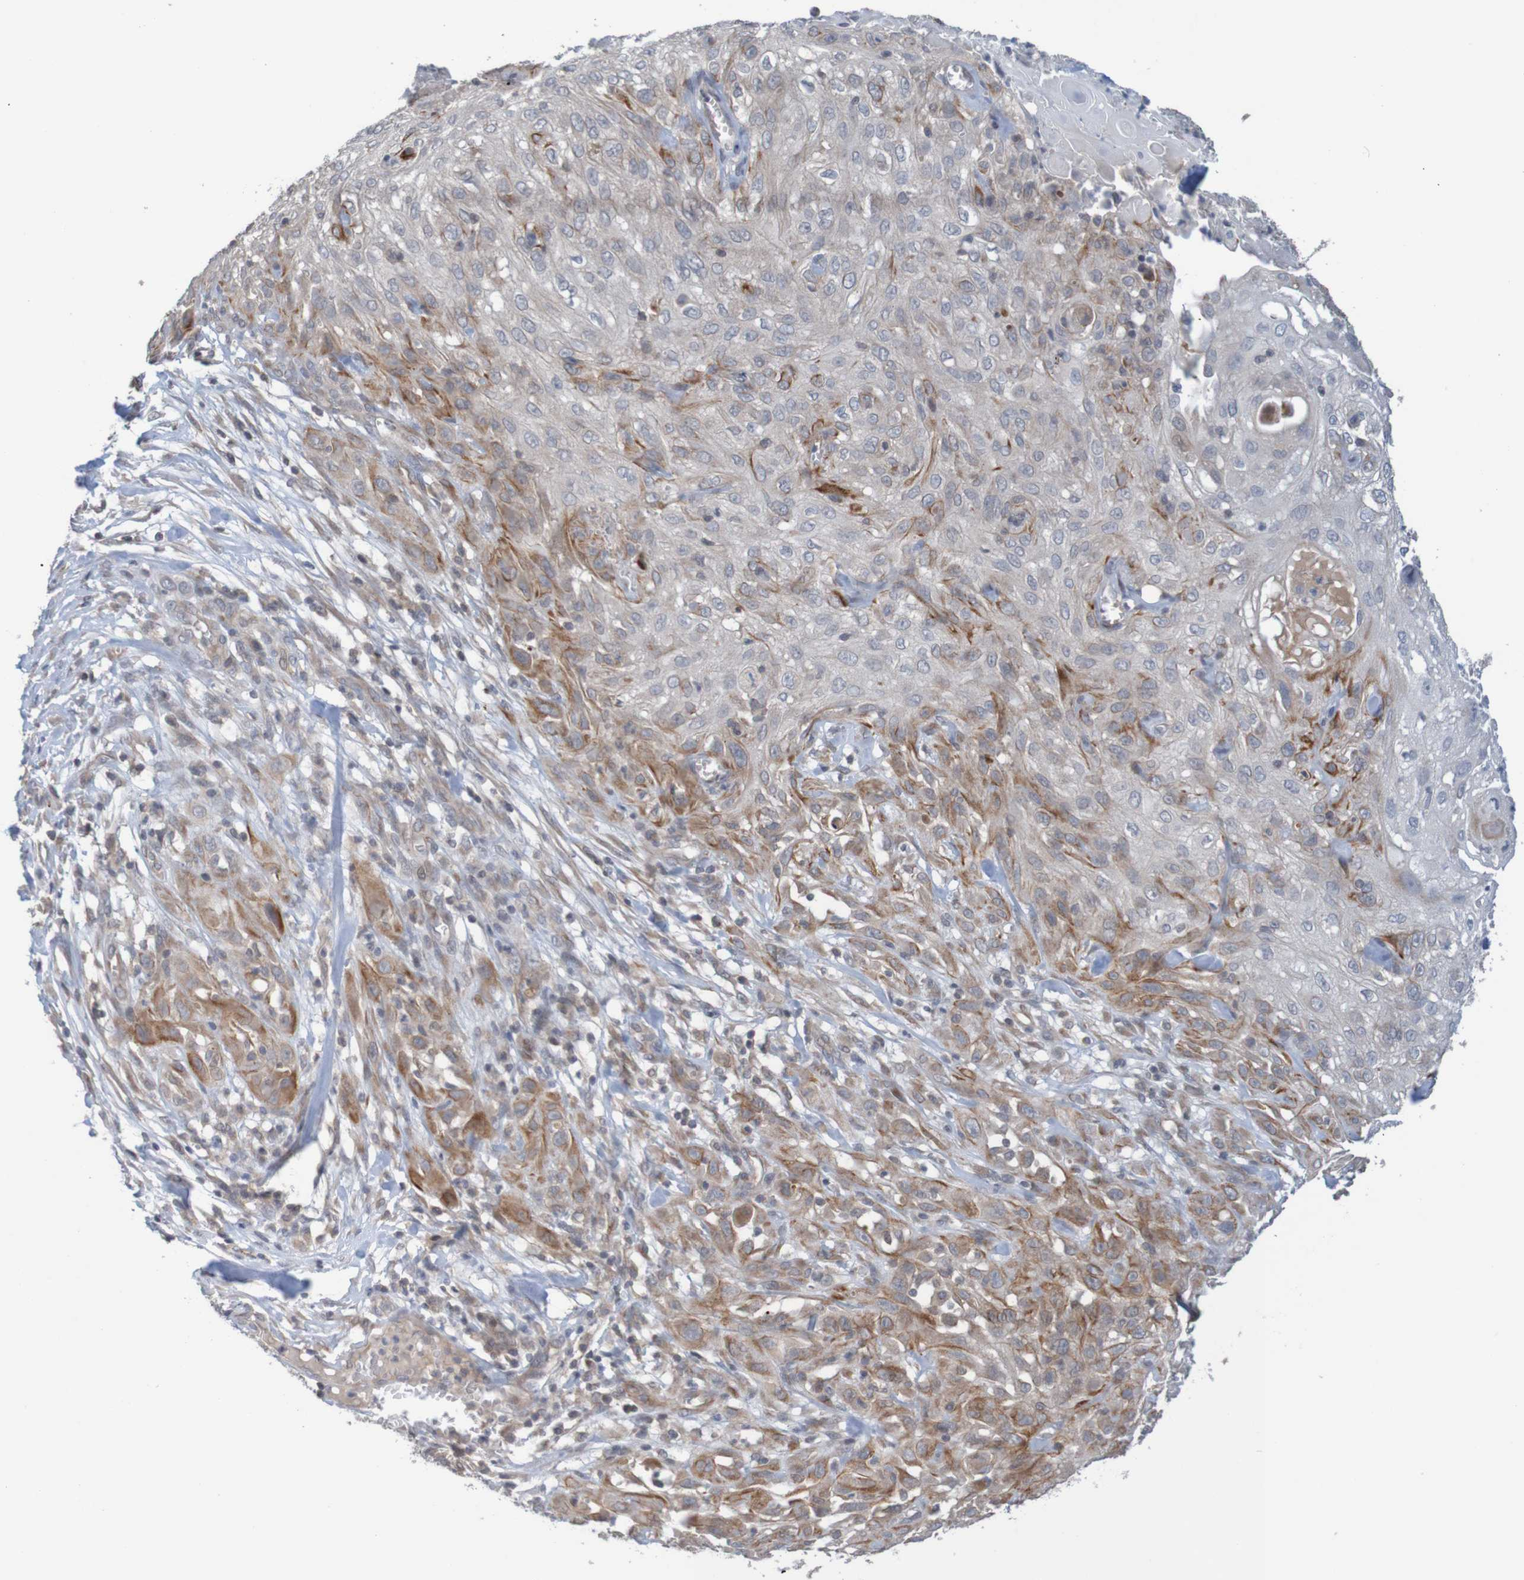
{"staining": {"intensity": "moderate", "quantity": "25%-75%", "location": "cytoplasmic/membranous"}, "tissue": "skin cancer", "cell_type": "Tumor cells", "image_type": "cancer", "snomed": [{"axis": "morphology", "description": "Squamous cell carcinoma, NOS"}, {"axis": "topography", "description": "Skin"}], "caption": "Immunohistochemistry (IHC) of human skin cancer reveals medium levels of moderate cytoplasmic/membranous positivity in about 25%-75% of tumor cells.", "gene": "ANKK1", "patient": {"sex": "male", "age": 75}}